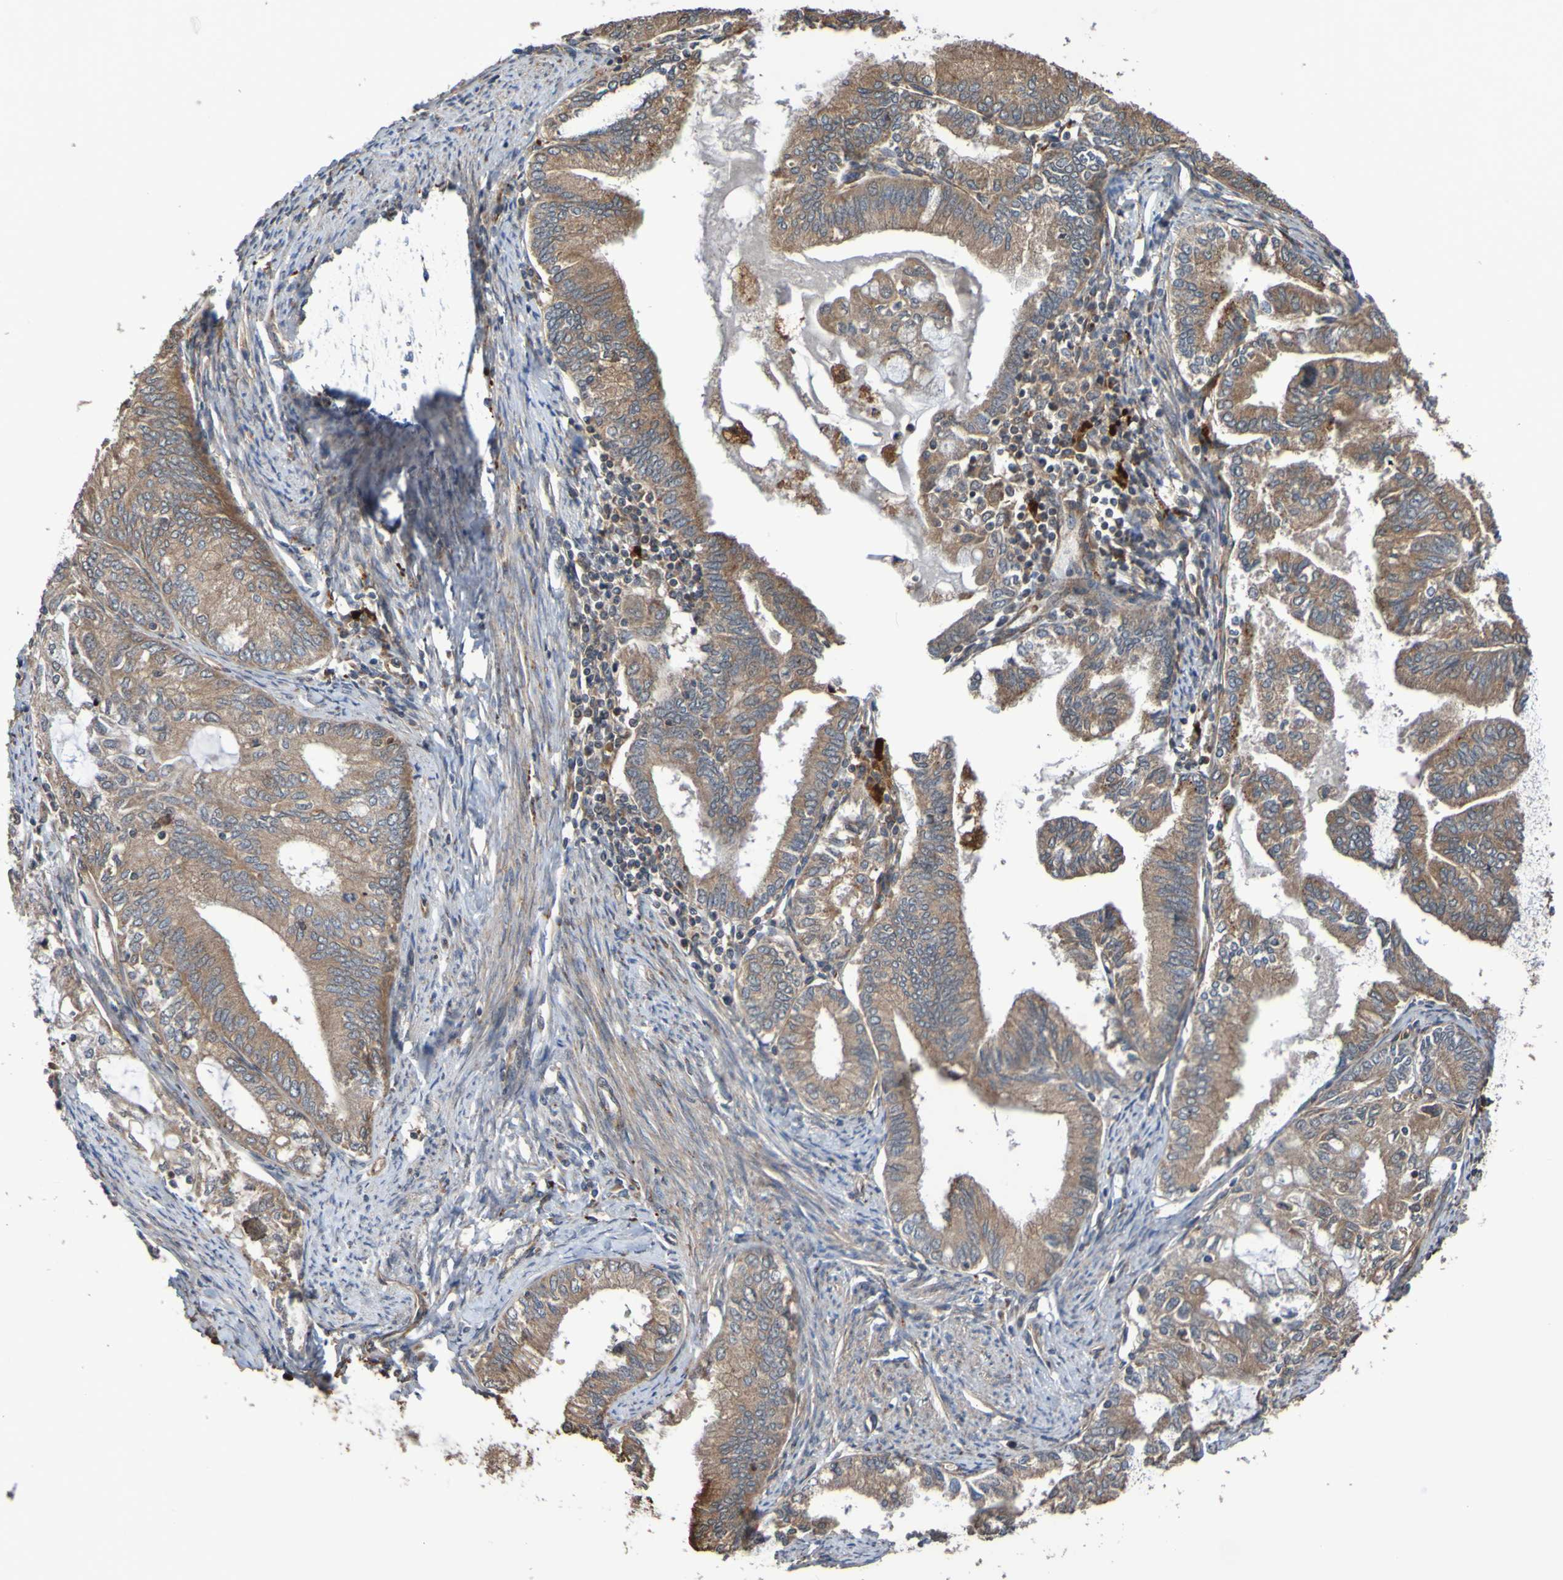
{"staining": {"intensity": "moderate", "quantity": ">75%", "location": "cytoplasmic/membranous"}, "tissue": "endometrial cancer", "cell_type": "Tumor cells", "image_type": "cancer", "snomed": [{"axis": "morphology", "description": "Adenocarcinoma, NOS"}, {"axis": "topography", "description": "Endometrium"}], "caption": "About >75% of tumor cells in endometrial adenocarcinoma show moderate cytoplasmic/membranous protein expression as visualized by brown immunohistochemical staining.", "gene": "UCN", "patient": {"sex": "female", "age": 86}}